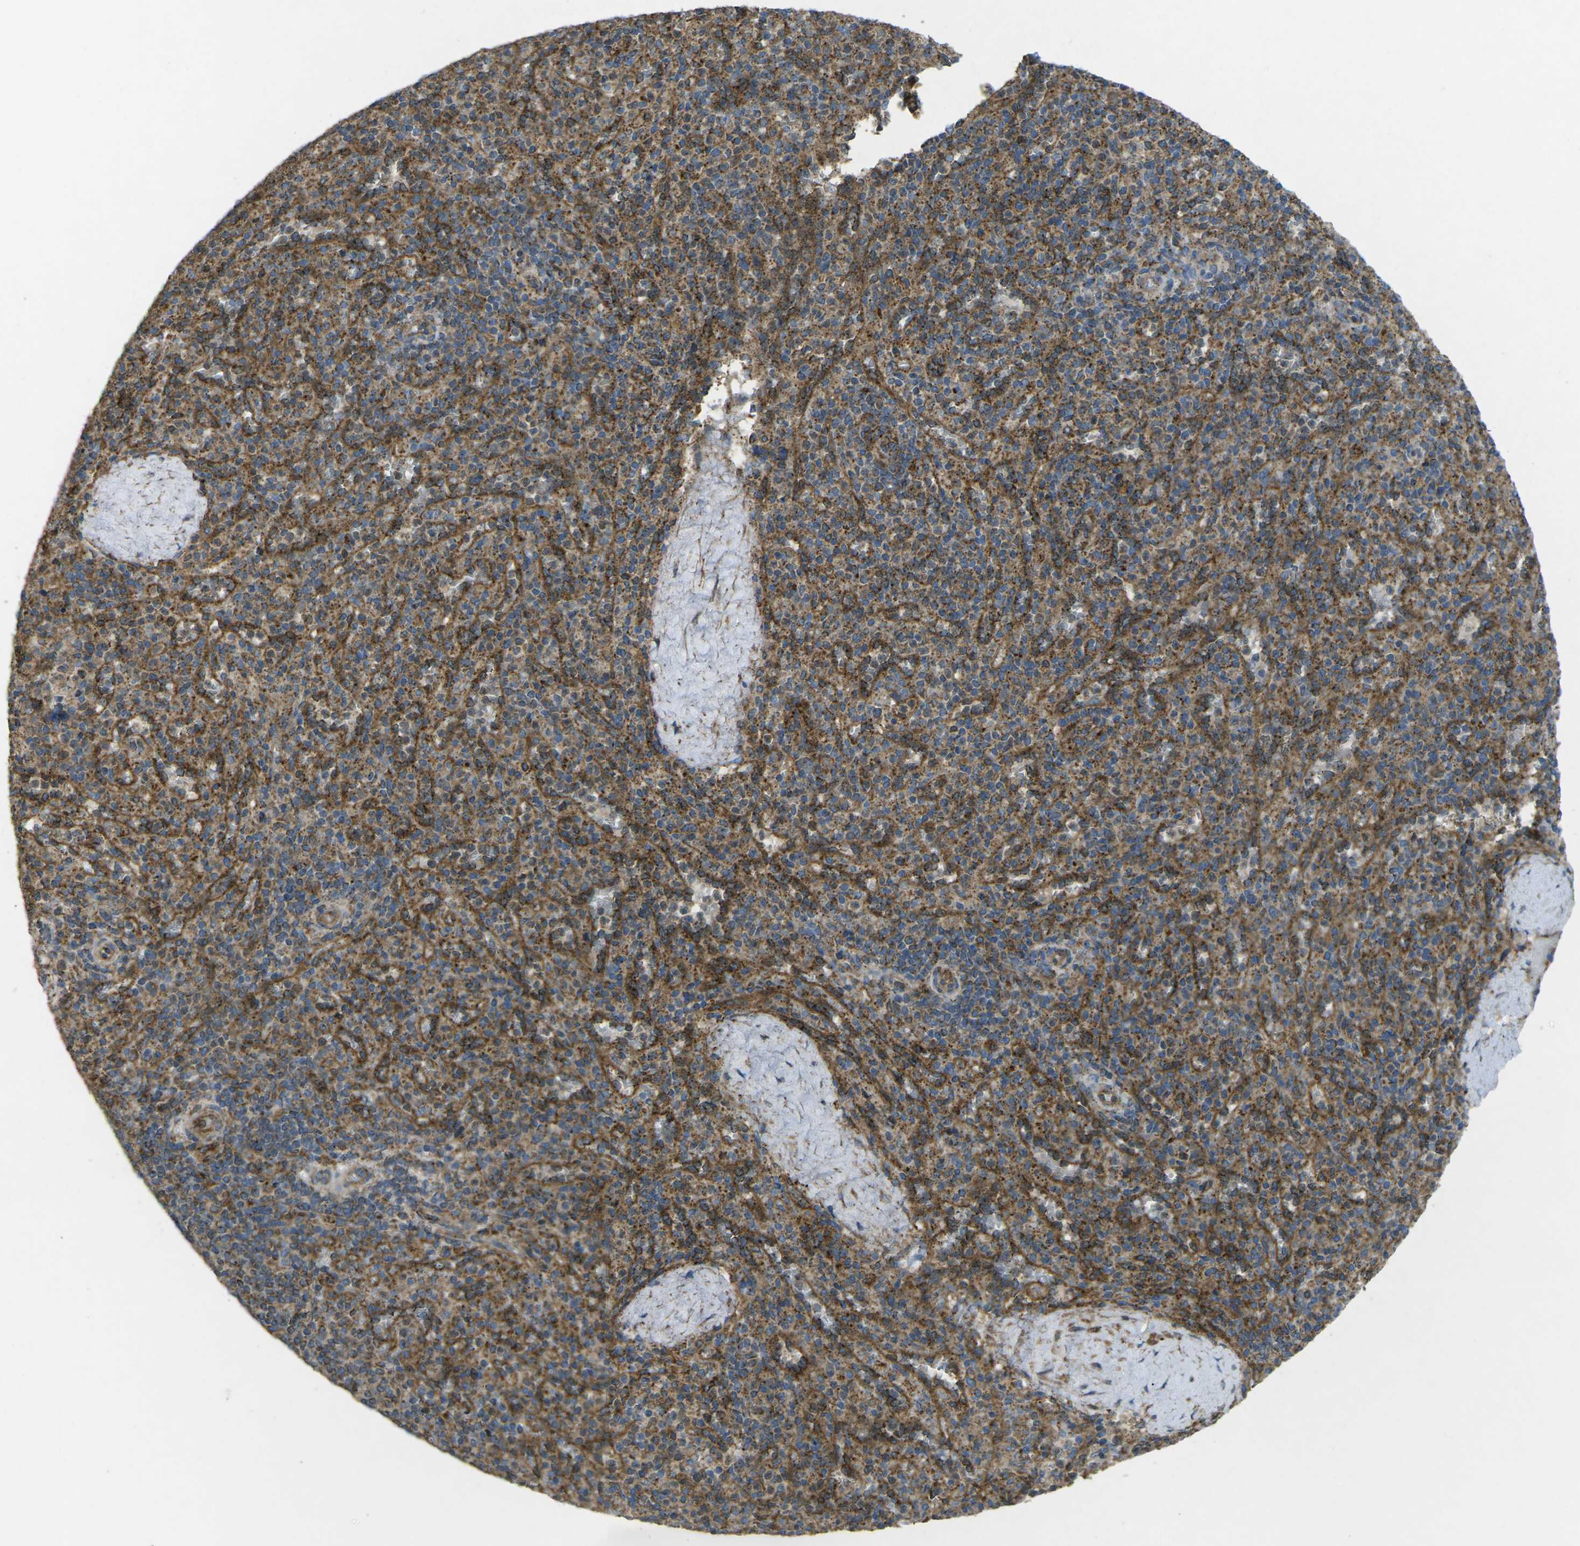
{"staining": {"intensity": "moderate", "quantity": ">75%", "location": "cytoplasmic/membranous"}, "tissue": "spleen", "cell_type": "Cells in red pulp", "image_type": "normal", "snomed": [{"axis": "morphology", "description": "Normal tissue, NOS"}, {"axis": "topography", "description": "Spleen"}], "caption": "About >75% of cells in red pulp in normal spleen show moderate cytoplasmic/membranous protein staining as visualized by brown immunohistochemical staining.", "gene": "CHMP3", "patient": {"sex": "male", "age": 36}}